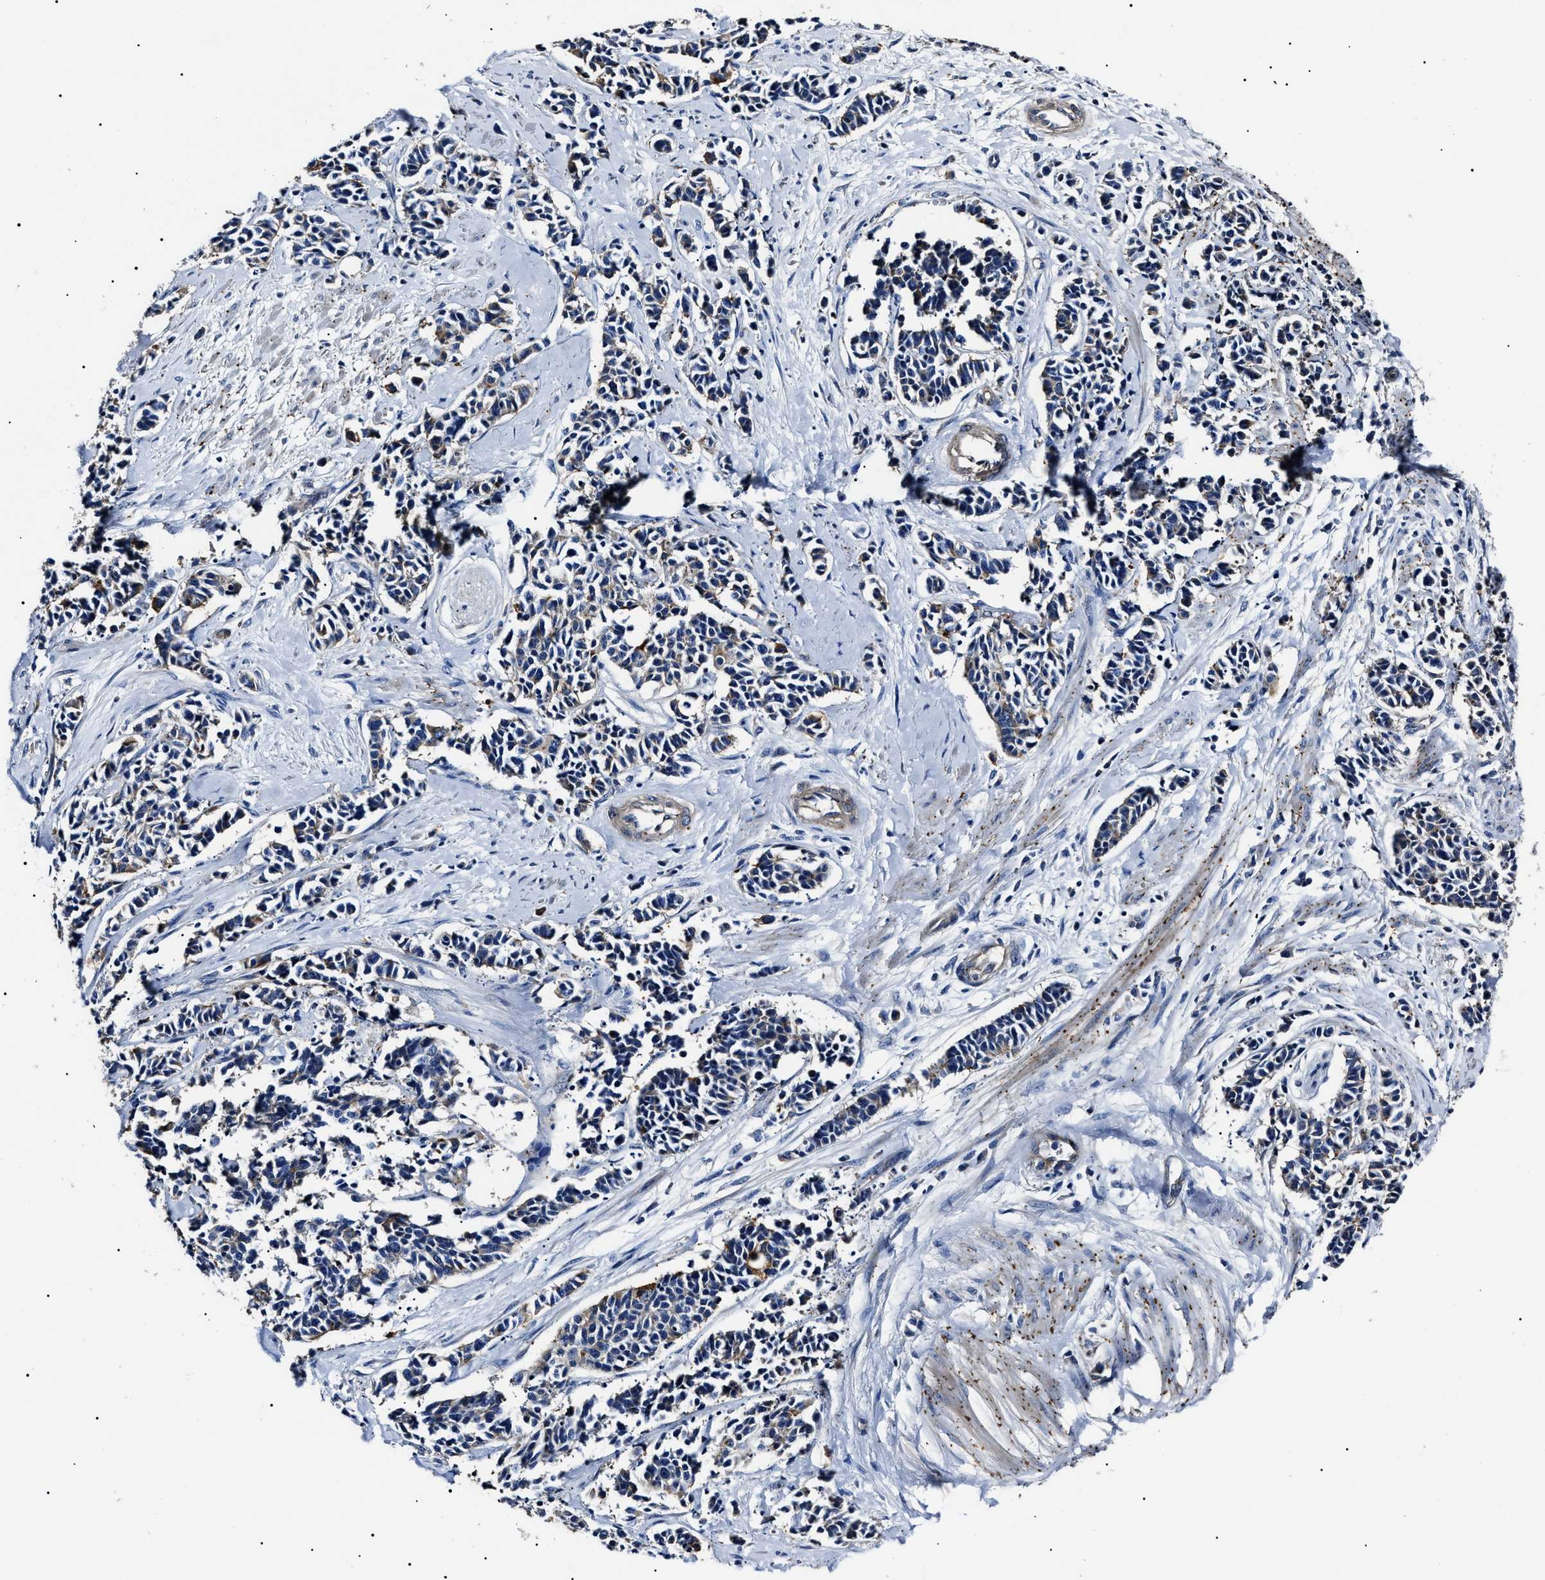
{"staining": {"intensity": "moderate", "quantity": "<25%", "location": "cytoplasmic/membranous"}, "tissue": "cervical cancer", "cell_type": "Tumor cells", "image_type": "cancer", "snomed": [{"axis": "morphology", "description": "Squamous cell carcinoma, NOS"}, {"axis": "topography", "description": "Cervix"}], "caption": "Squamous cell carcinoma (cervical) tissue displays moderate cytoplasmic/membranous staining in about <25% of tumor cells, visualized by immunohistochemistry.", "gene": "KLHL42", "patient": {"sex": "female", "age": 35}}